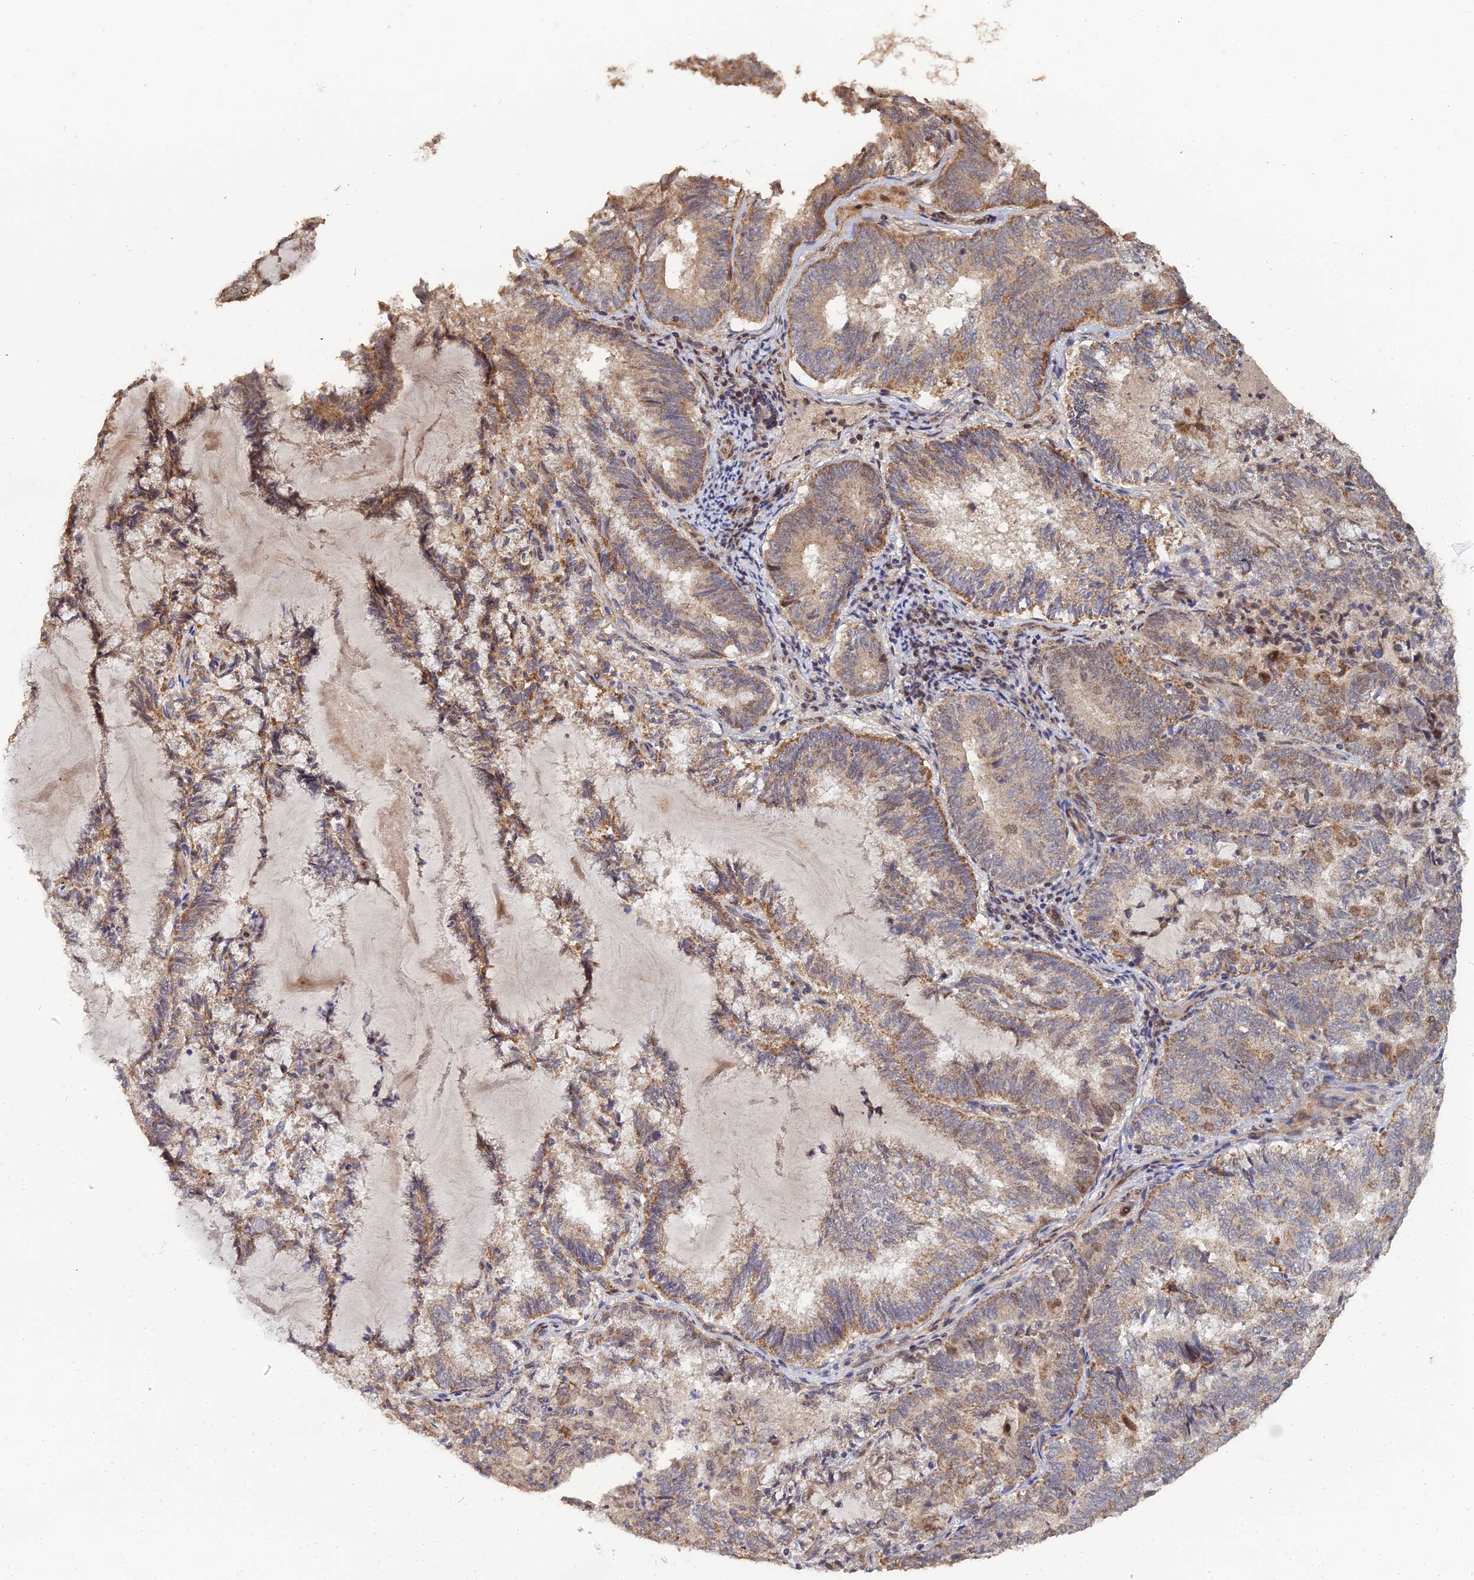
{"staining": {"intensity": "moderate", "quantity": ">75%", "location": "cytoplasmic/membranous,nuclear"}, "tissue": "endometrial cancer", "cell_type": "Tumor cells", "image_type": "cancer", "snomed": [{"axis": "morphology", "description": "Adenocarcinoma, NOS"}, {"axis": "topography", "description": "Endometrium"}], "caption": "The image shows staining of endometrial adenocarcinoma, revealing moderate cytoplasmic/membranous and nuclear protein positivity (brown color) within tumor cells.", "gene": "ERCC5", "patient": {"sex": "female", "age": 80}}